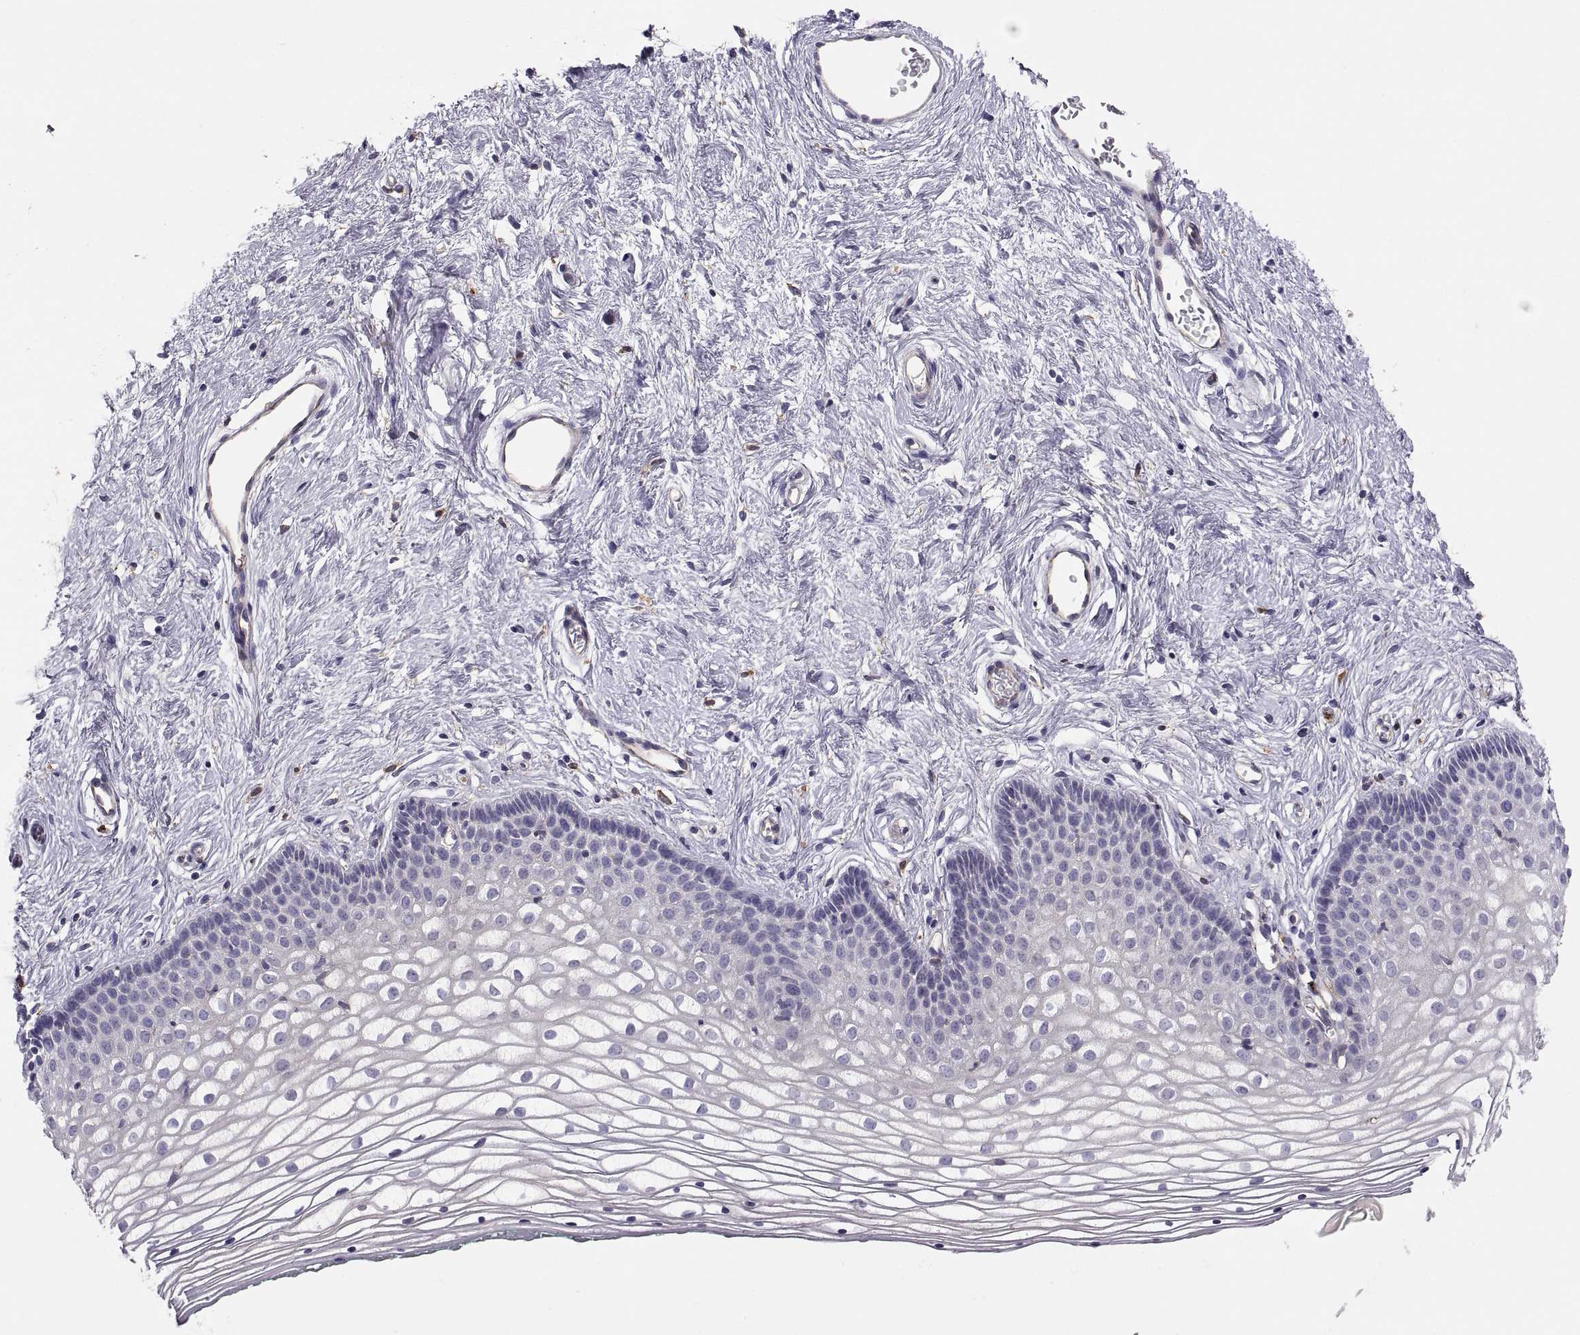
{"staining": {"intensity": "negative", "quantity": "none", "location": "none"}, "tissue": "vagina", "cell_type": "Squamous epithelial cells", "image_type": "normal", "snomed": [{"axis": "morphology", "description": "Normal tissue, NOS"}, {"axis": "topography", "description": "Vagina"}], "caption": "Immunohistochemistry (IHC) image of normal vagina stained for a protein (brown), which exhibits no expression in squamous epithelial cells. Nuclei are stained in blue.", "gene": "RALB", "patient": {"sex": "female", "age": 36}}